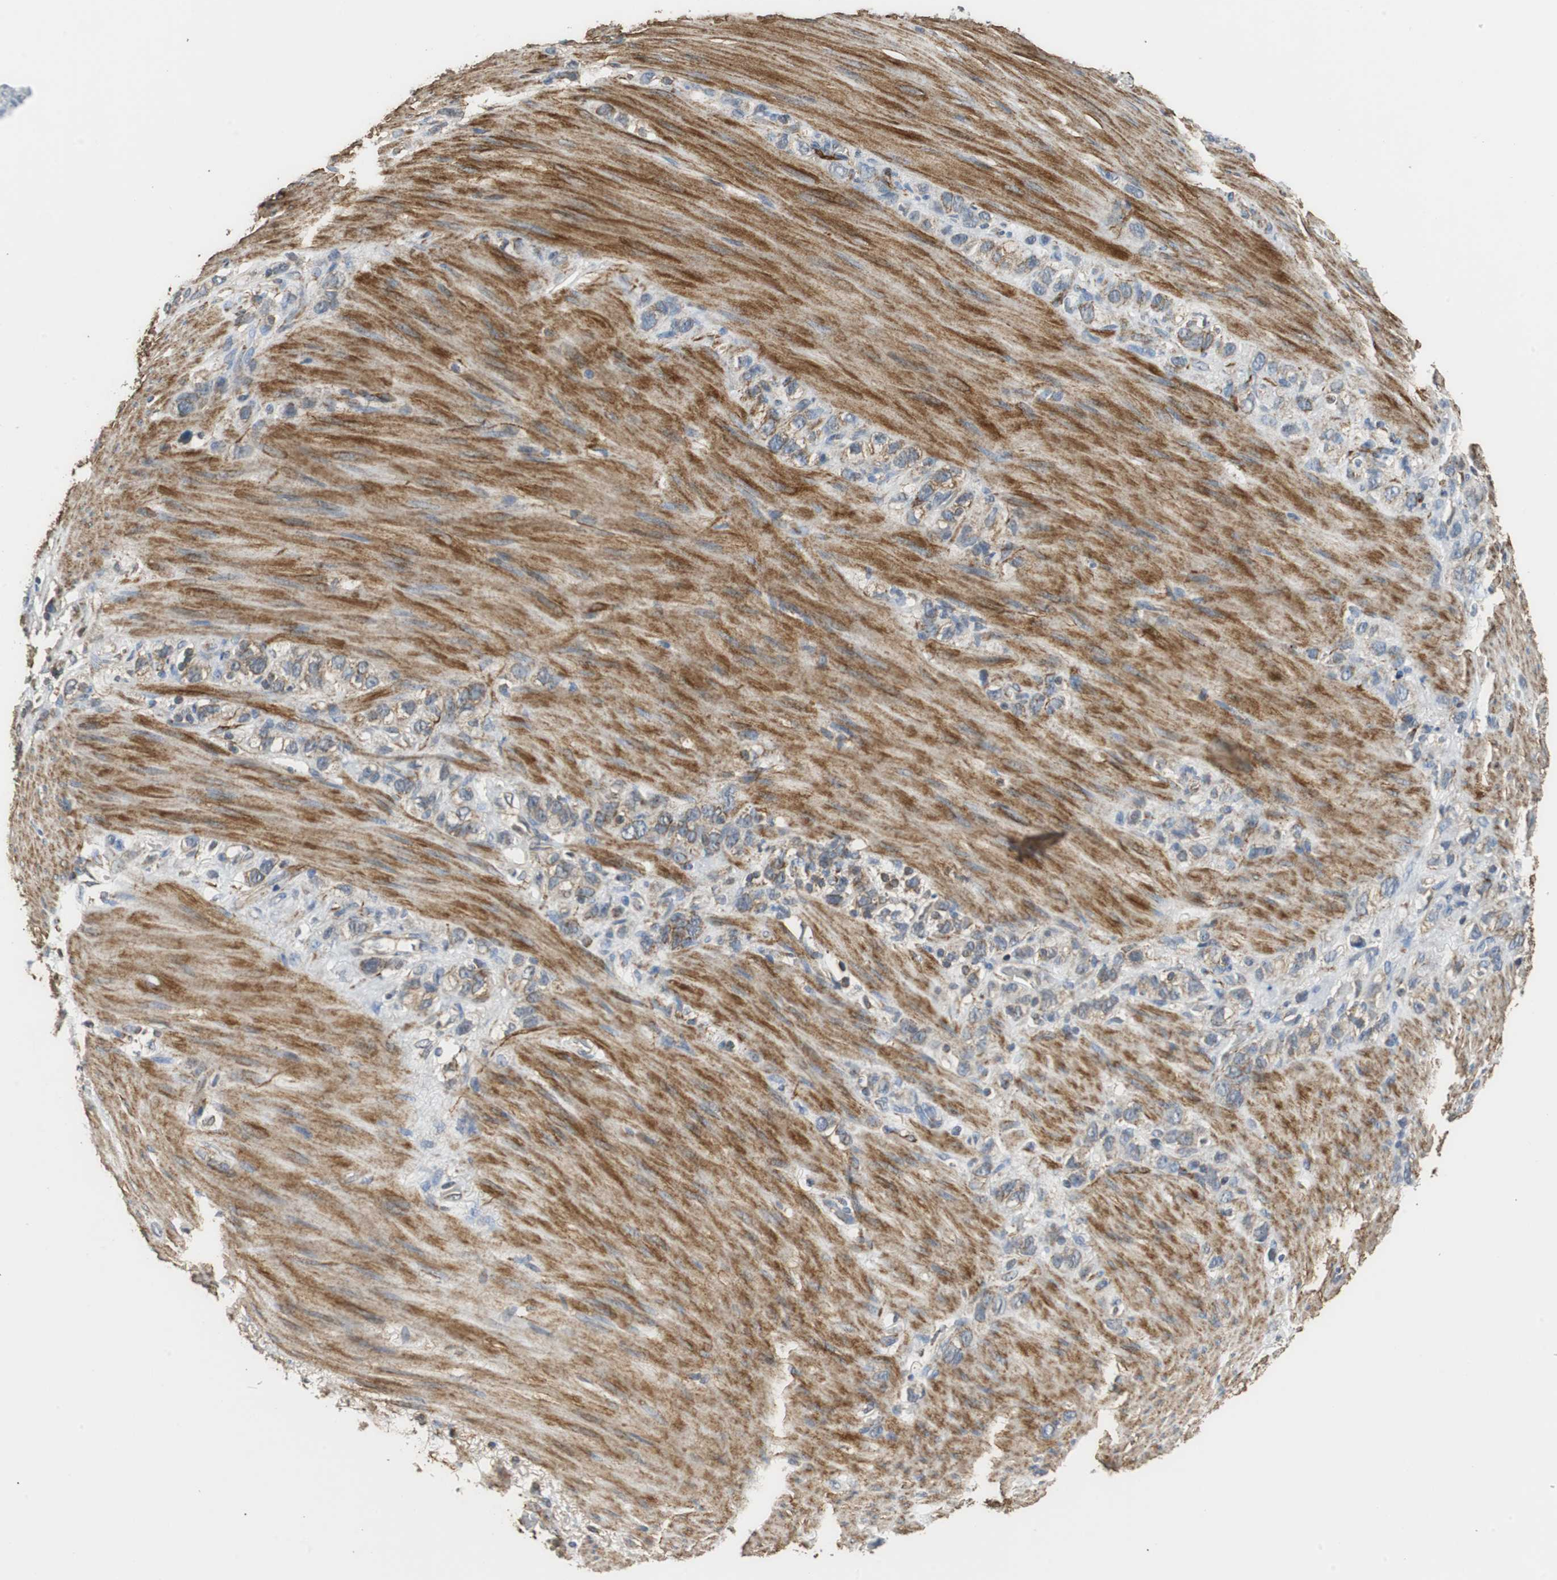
{"staining": {"intensity": "weak", "quantity": "<25%", "location": "cytoplasmic/membranous"}, "tissue": "stomach cancer", "cell_type": "Tumor cells", "image_type": "cancer", "snomed": [{"axis": "morphology", "description": "Normal tissue, NOS"}, {"axis": "morphology", "description": "Adenocarcinoma, NOS"}, {"axis": "morphology", "description": "Adenocarcinoma, High grade"}, {"axis": "topography", "description": "Stomach, upper"}, {"axis": "topography", "description": "Stomach"}], "caption": "DAB immunohistochemical staining of human stomach cancer (high-grade adenocarcinoma) shows no significant expression in tumor cells. (Stains: DAB (3,3'-diaminobenzidine) immunohistochemistry with hematoxylin counter stain, Microscopy: brightfield microscopy at high magnification).", "gene": "NNT", "patient": {"sex": "female", "age": 65}}